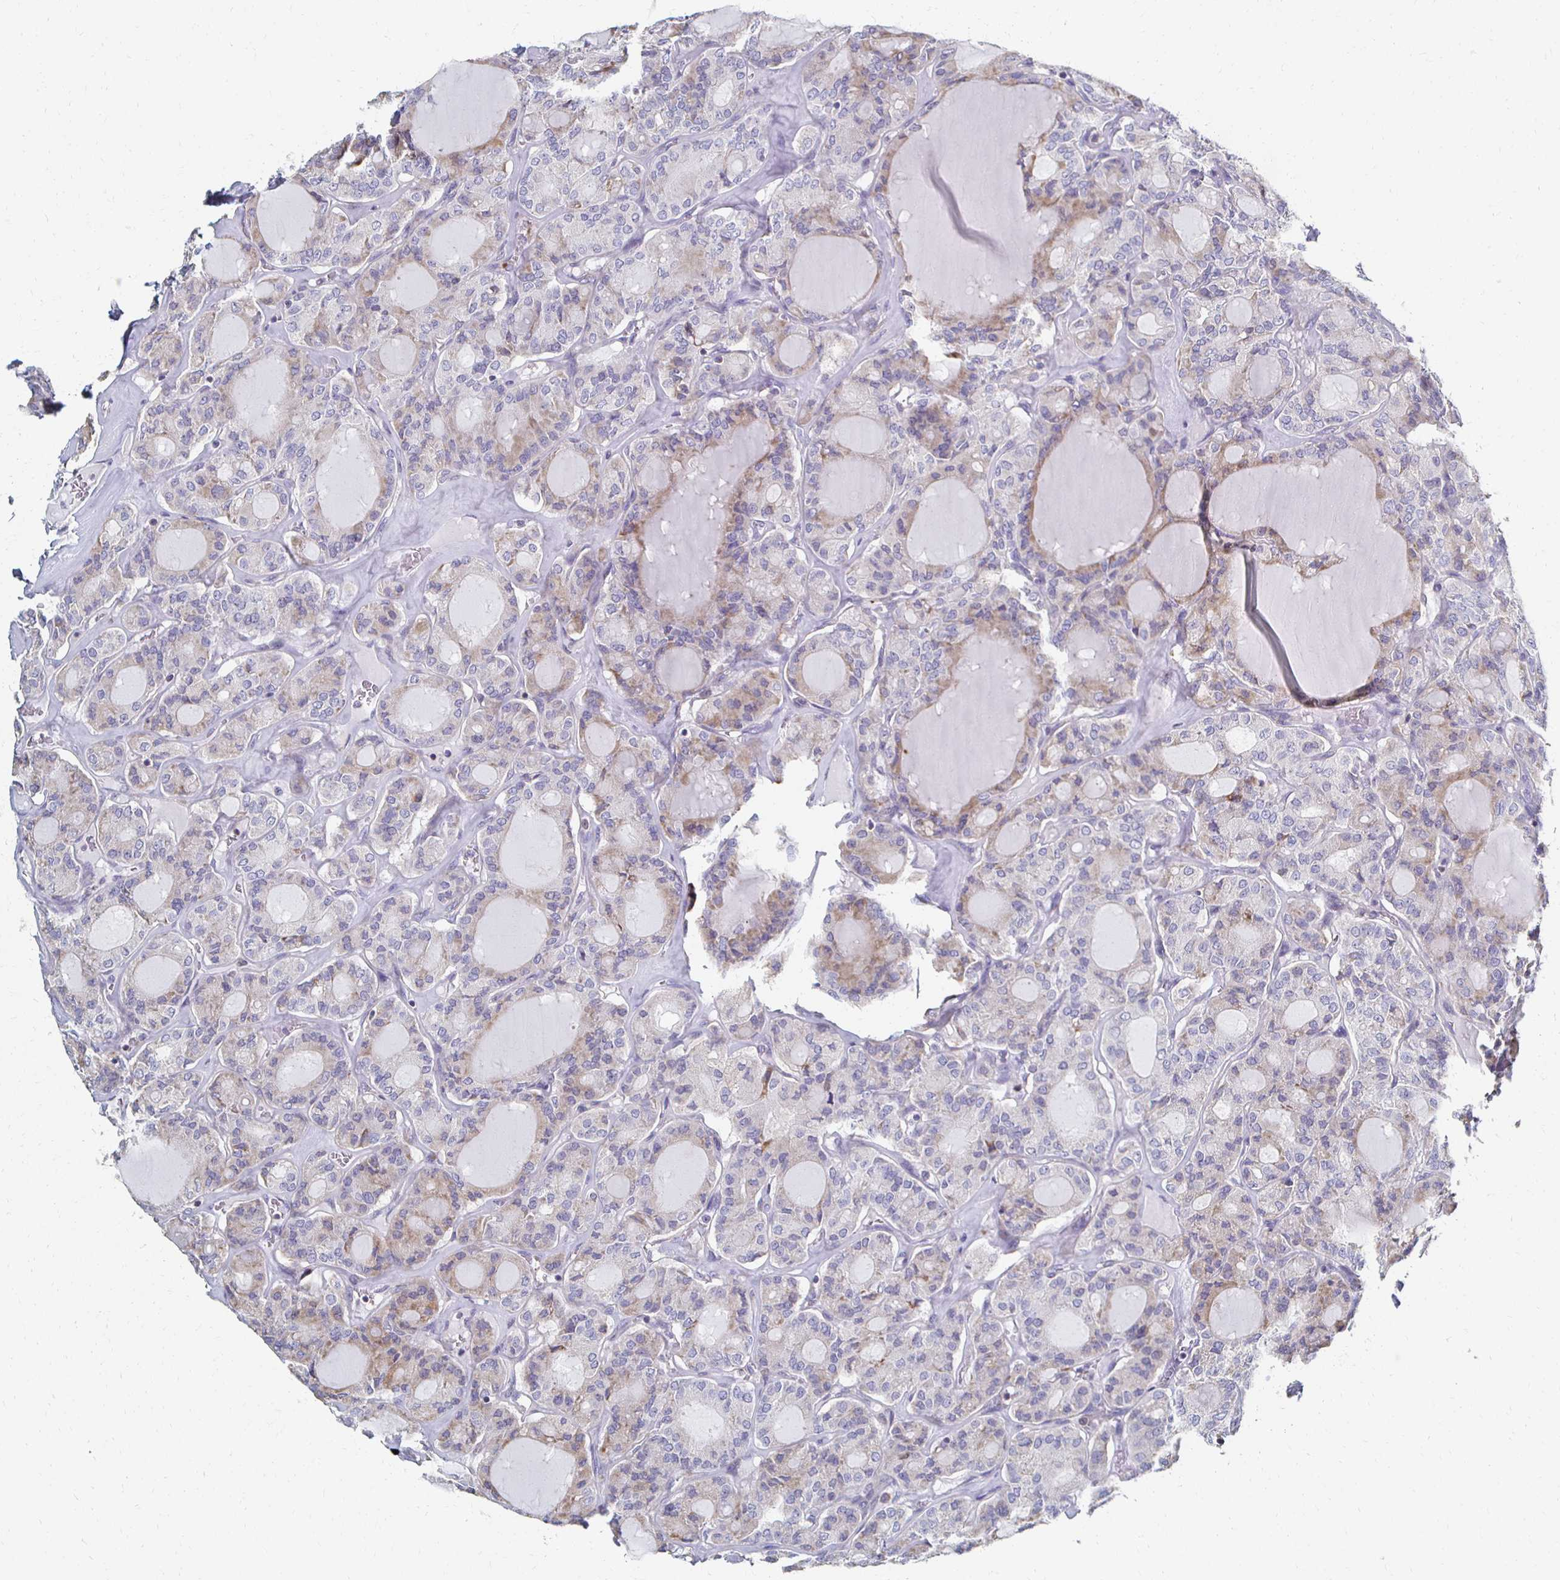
{"staining": {"intensity": "weak", "quantity": "<25%", "location": "cytoplasmic/membranous"}, "tissue": "thyroid cancer", "cell_type": "Tumor cells", "image_type": "cancer", "snomed": [{"axis": "morphology", "description": "Papillary adenocarcinoma, NOS"}, {"axis": "topography", "description": "Thyroid gland"}], "caption": "There is no significant expression in tumor cells of thyroid cancer.", "gene": "ATP1A3", "patient": {"sex": "male", "age": 87}}